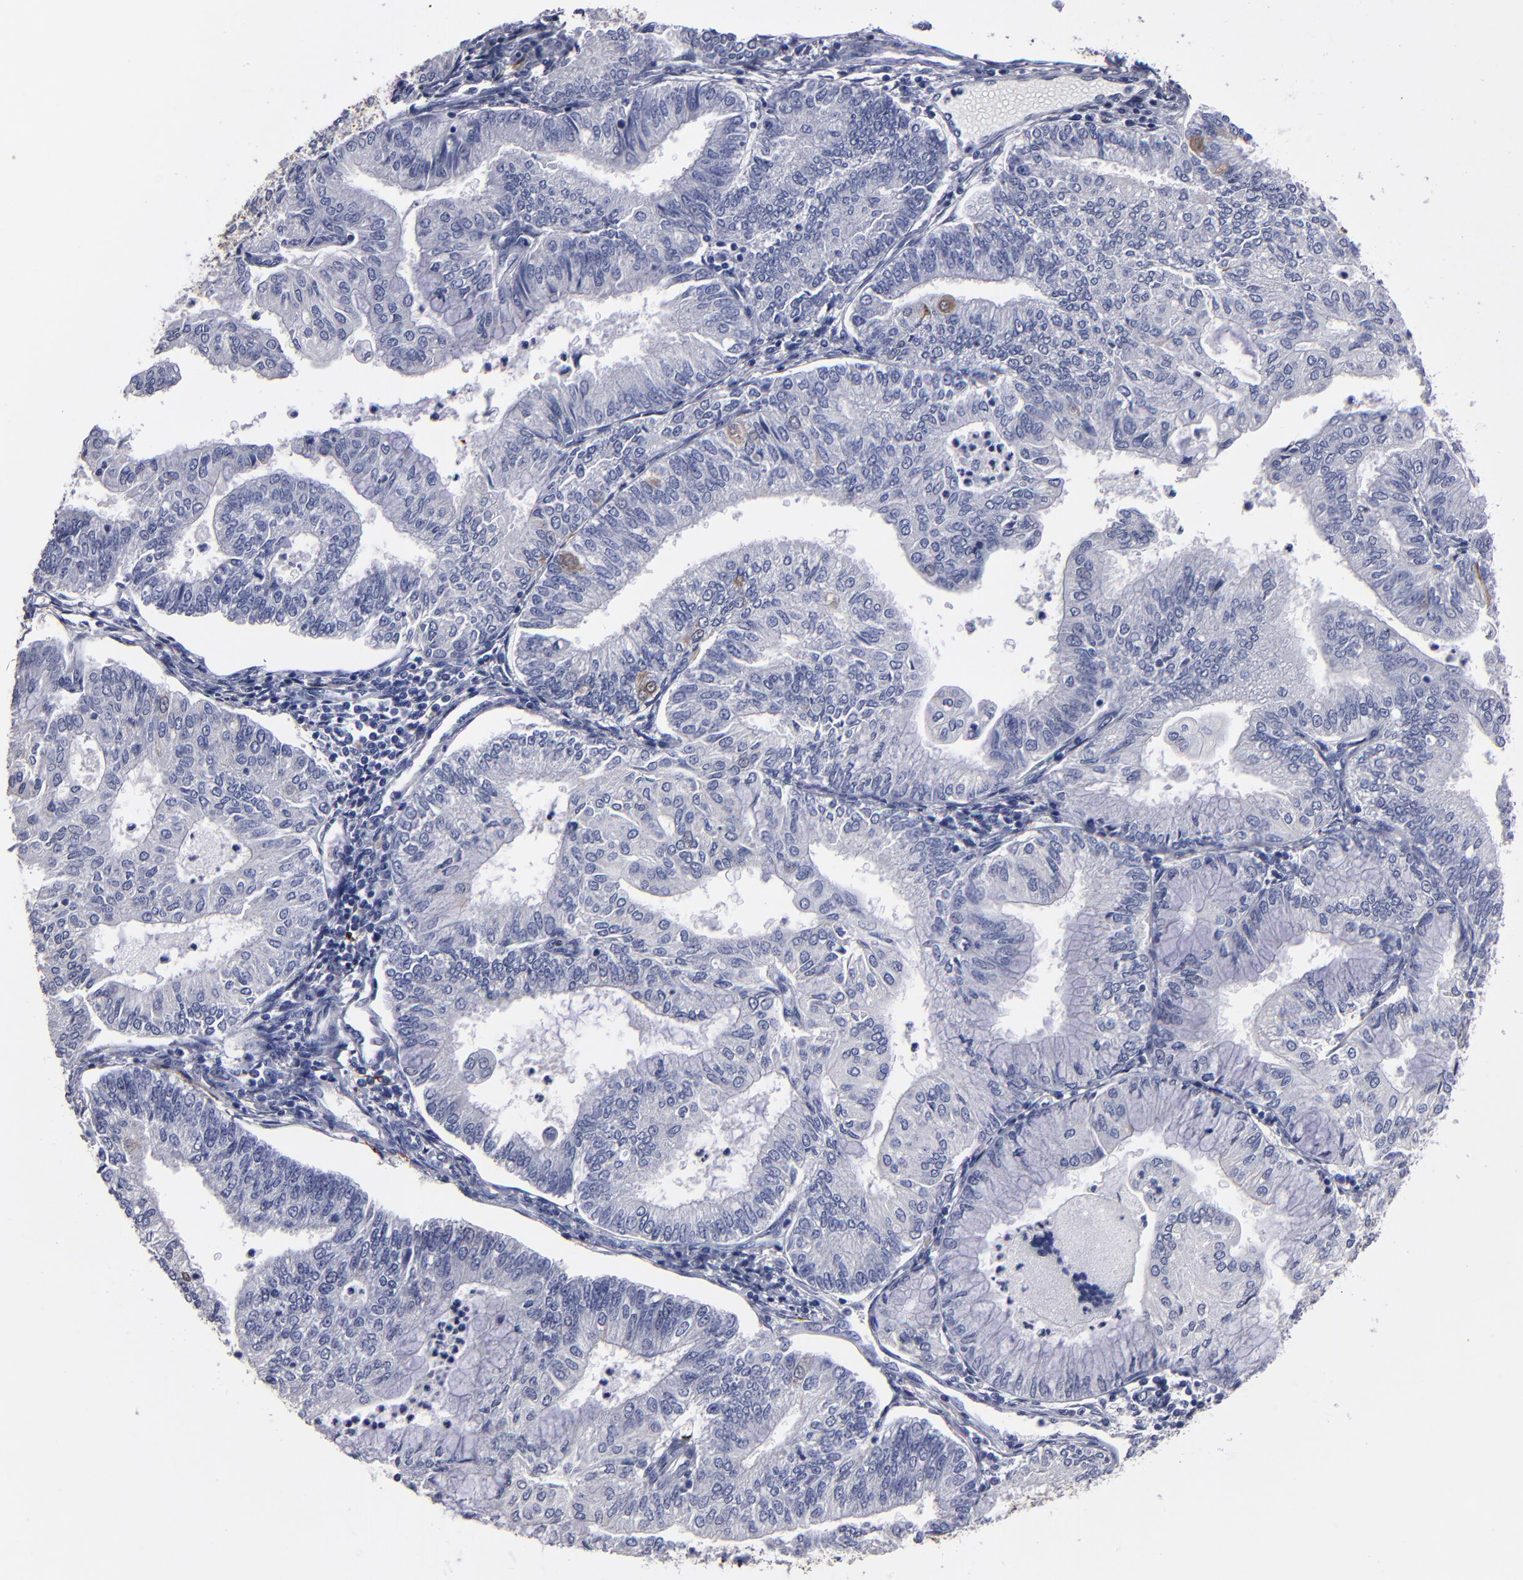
{"staining": {"intensity": "negative", "quantity": "none", "location": "none"}, "tissue": "endometrial cancer", "cell_type": "Tumor cells", "image_type": "cancer", "snomed": [{"axis": "morphology", "description": "Adenocarcinoma, NOS"}, {"axis": "topography", "description": "Endometrium"}], "caption": "A high-resolution micrograph shows immunohistochemistry (IHC) staining of adenocarcinoma (endometrial), which shows no significant staining in tumor cells.", "gene": "FABP4", "patient": {"sex": "female", "age": 59}}